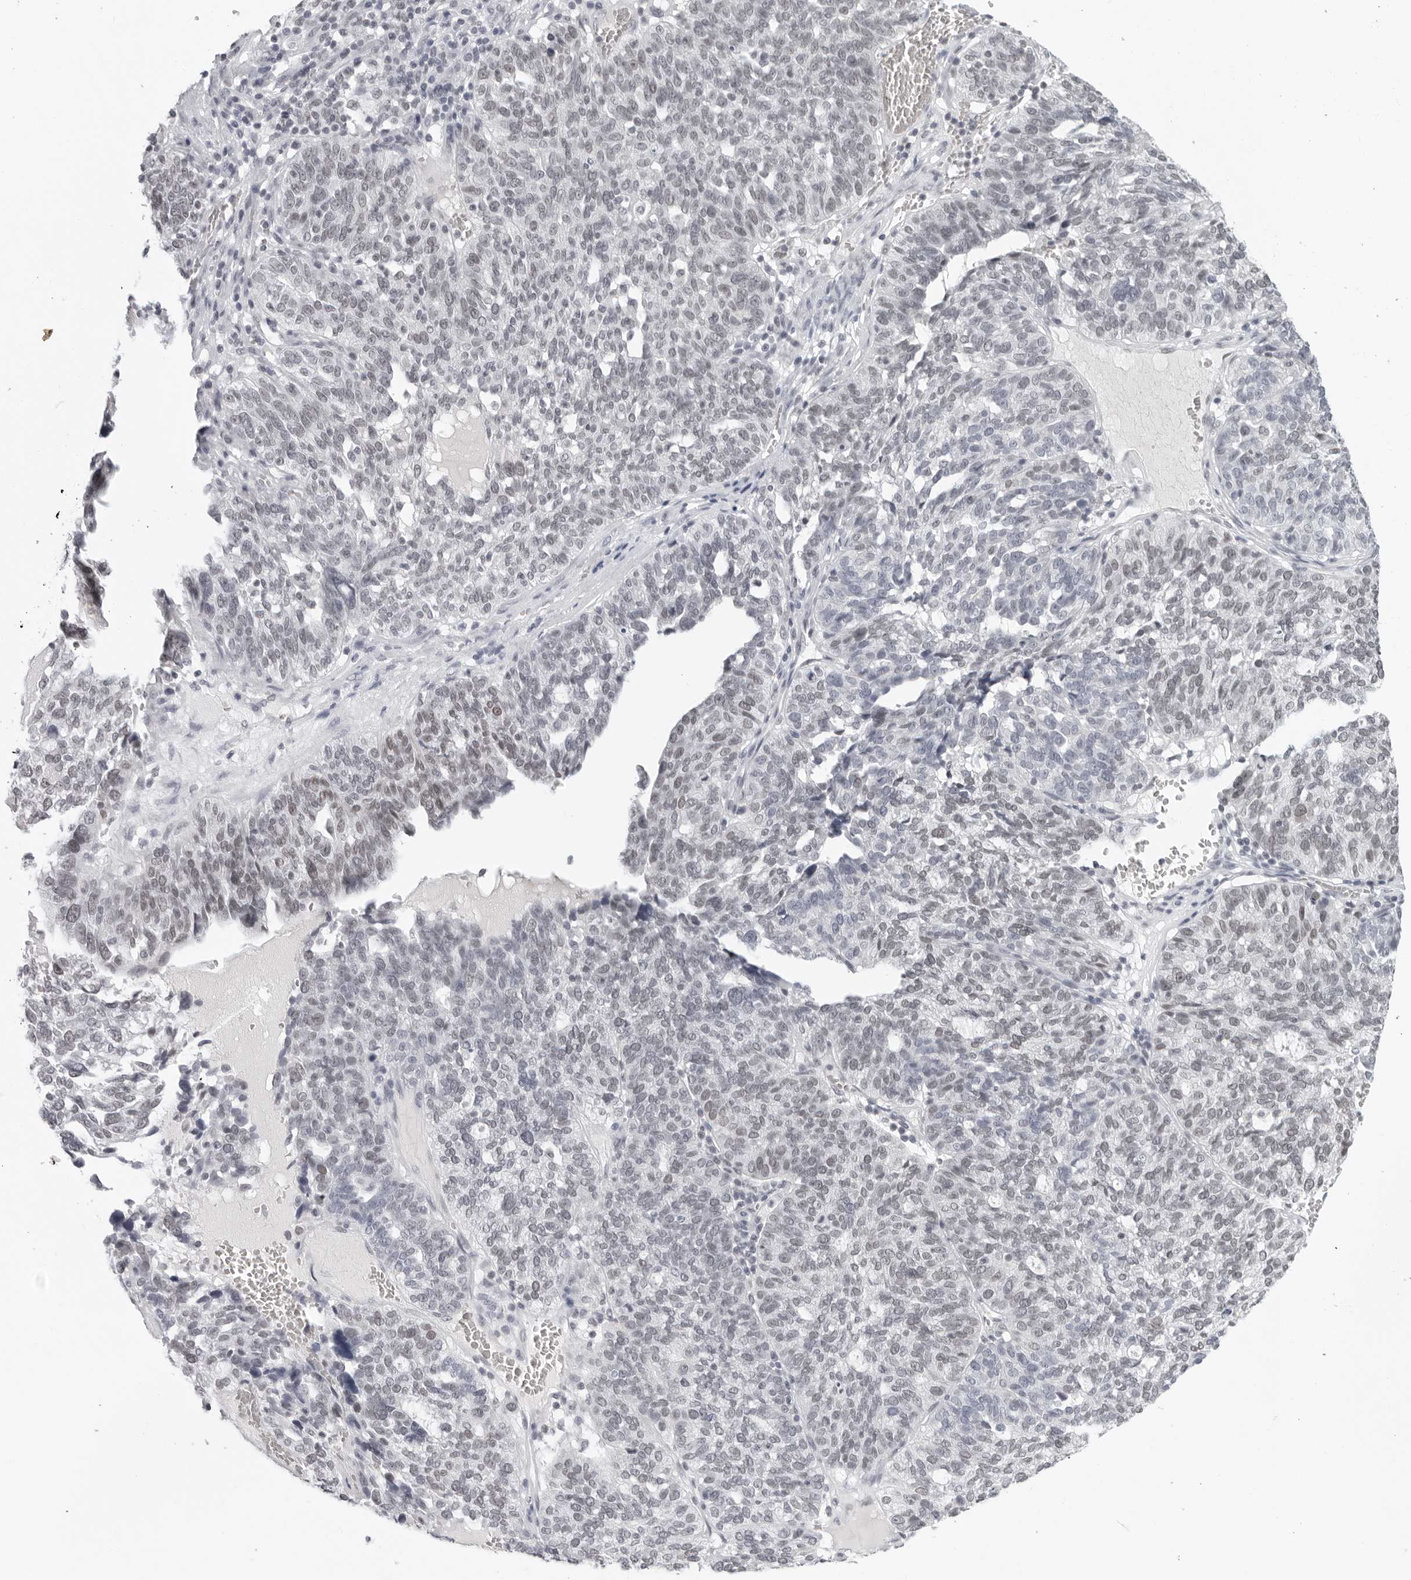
{"staining": {"intensity": "weak", "quantity": "<25%", "location": "nuclear"}, "tissue": "ovarian cancer", "cell_type": "Tumor cells", "image_type": "cancer", "snomed": [{"axis": "morphology", "description": "Cystadenocarcinoma, serous, NOS"}, {"axis": "topography", "description": "Ovary"}], "caption": "Image shows no protein positivity in tumor cells of ovarian serous cystadenocarcinoma tissue.", "gene": "FLG2", "patient": {"sex": "female", "age": 59}}